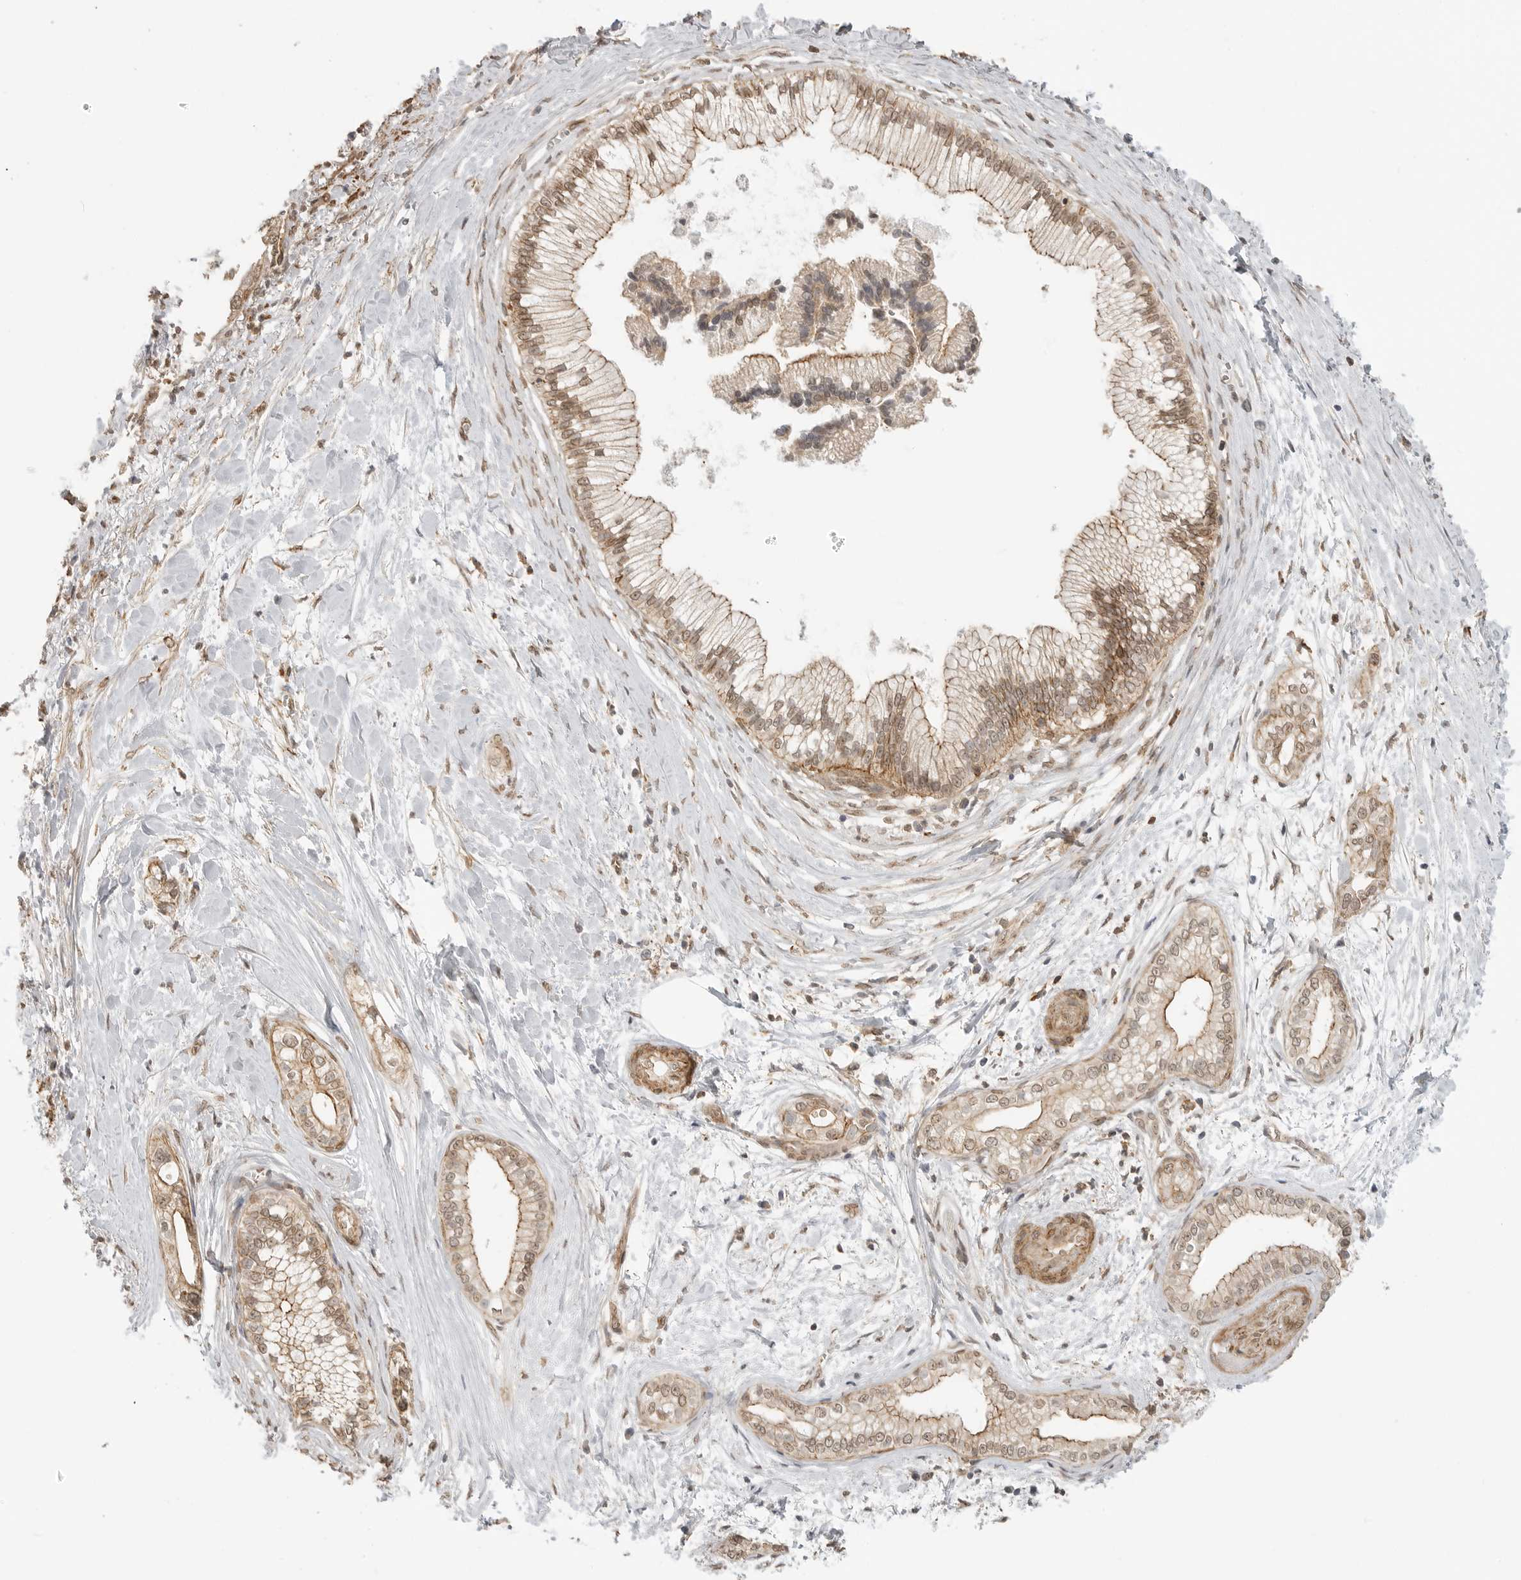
{"staining": {"intensity": "moderate", "quantity": ">75%", "location": "cytoplasmic/membranous,nuclear"}, "tissue": "pancreatic cancer", "cell_type": "Tumor cells", "image_type": "cancer", "snomed": [{"axis": "morphology", "description": "Adenocarcinoma, NOS"}, {"axis": "topography", "description": "Pancreas"}], "caption": "Human pancreatic cancer stained with a brown dye reveals moderate cytoplasmic/membranous and nuclear positive expression in approximately >75% of tumor cells.", "gene": "GPC2", "patient": {"sex": "male", "age": 68}}